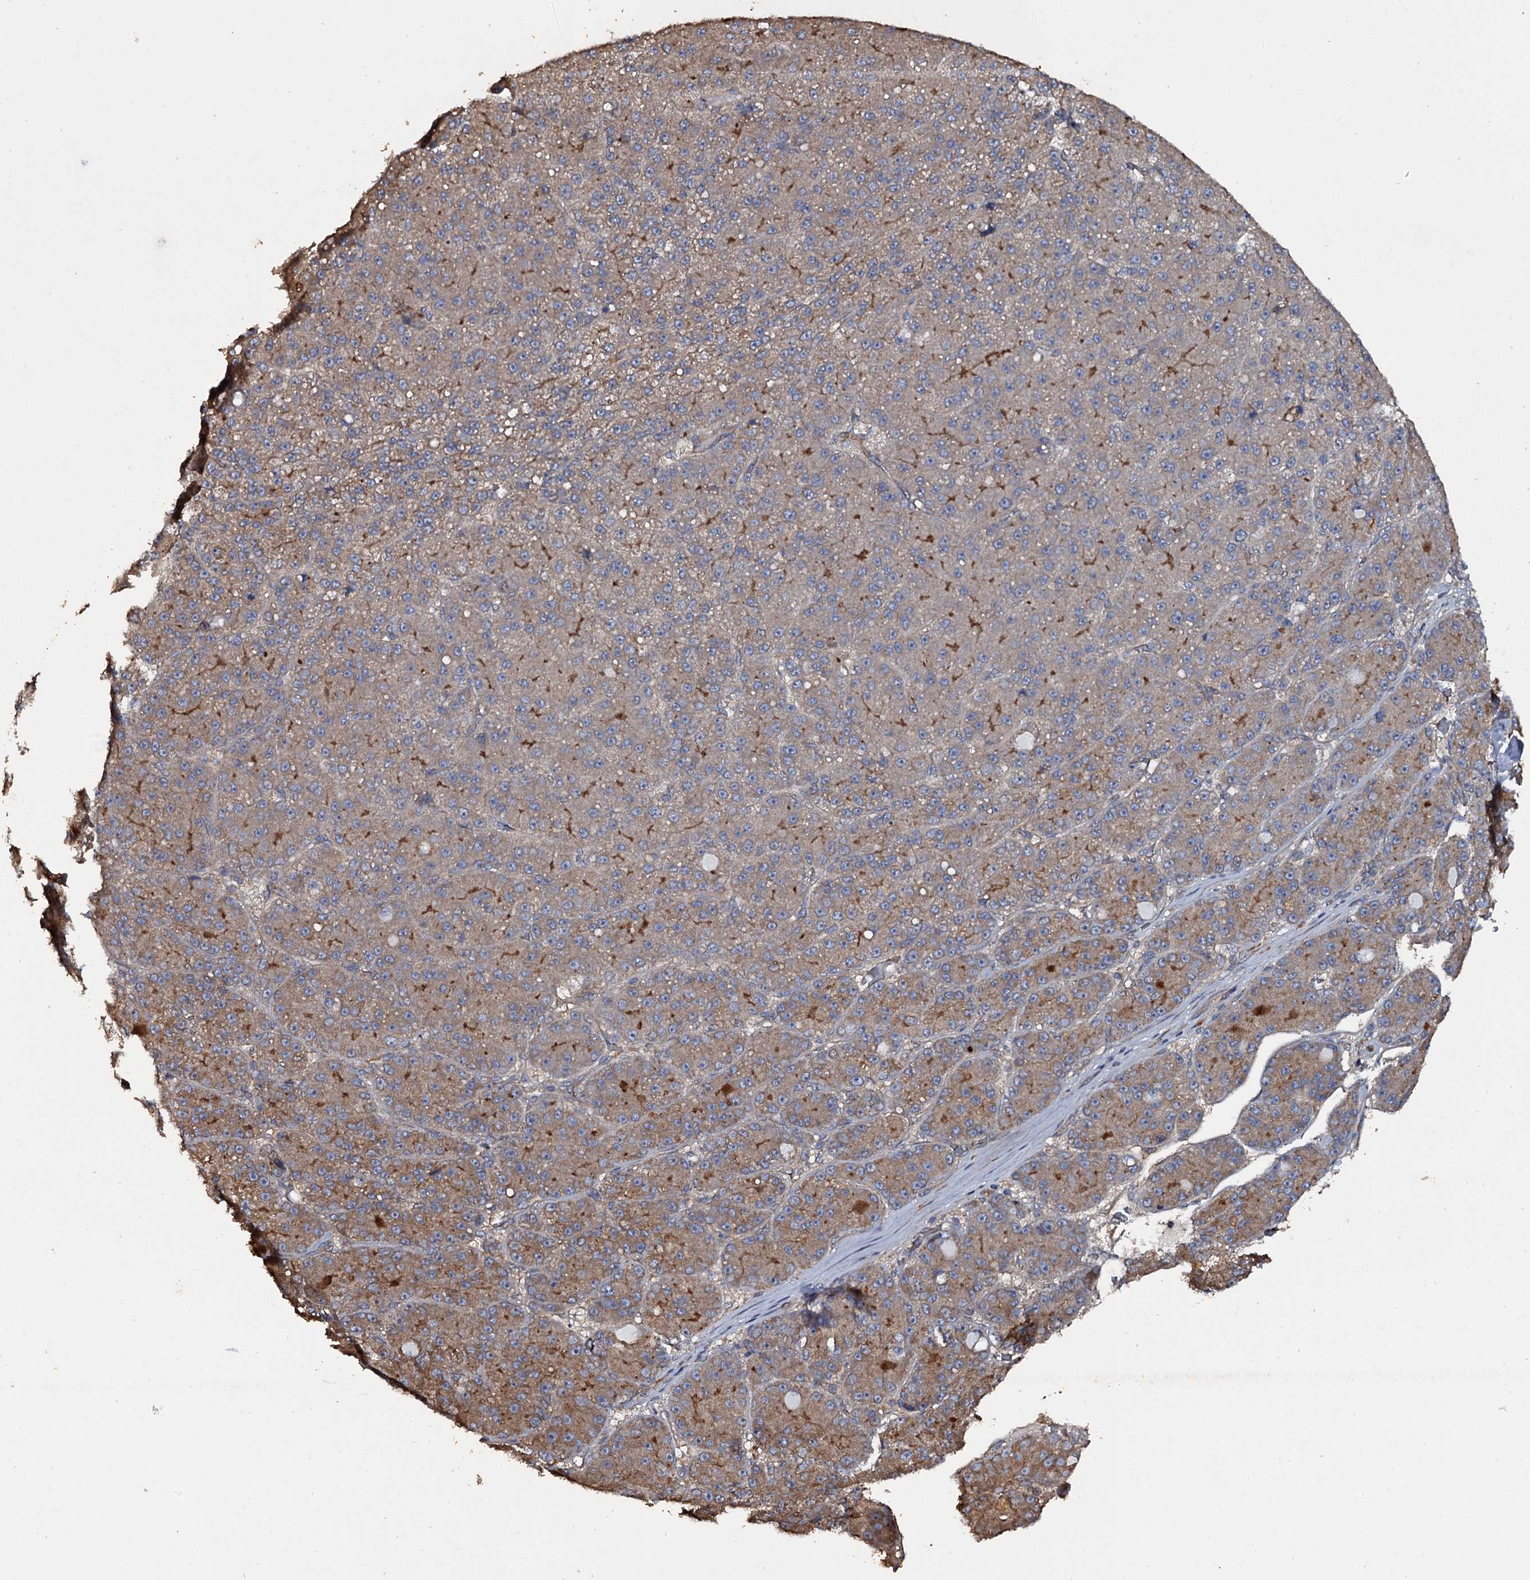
{"staining": {"intensity": "moderate", "quantity": ">75%", "location": "cytoplasmic/membranous"}, "tissue": "liver cancer", "cell_type": "Tumor cells", "image_type": "cancer", "snomed": [{"axis": "morphology", "description": "Carcinoma, Hepatocellular, NOS"}, {"axis": "topography", "description": "Liver"}], "caption": "An IHC photomicrograph of neoplastic tissue is shown. Protein staining in brown shows moderate cytoplasmic/membranous positivity in liver hepatocellular carcinoma within tumor cells.", "gene": "TTC23", "patient": {"sex": "male", "age": 67}}